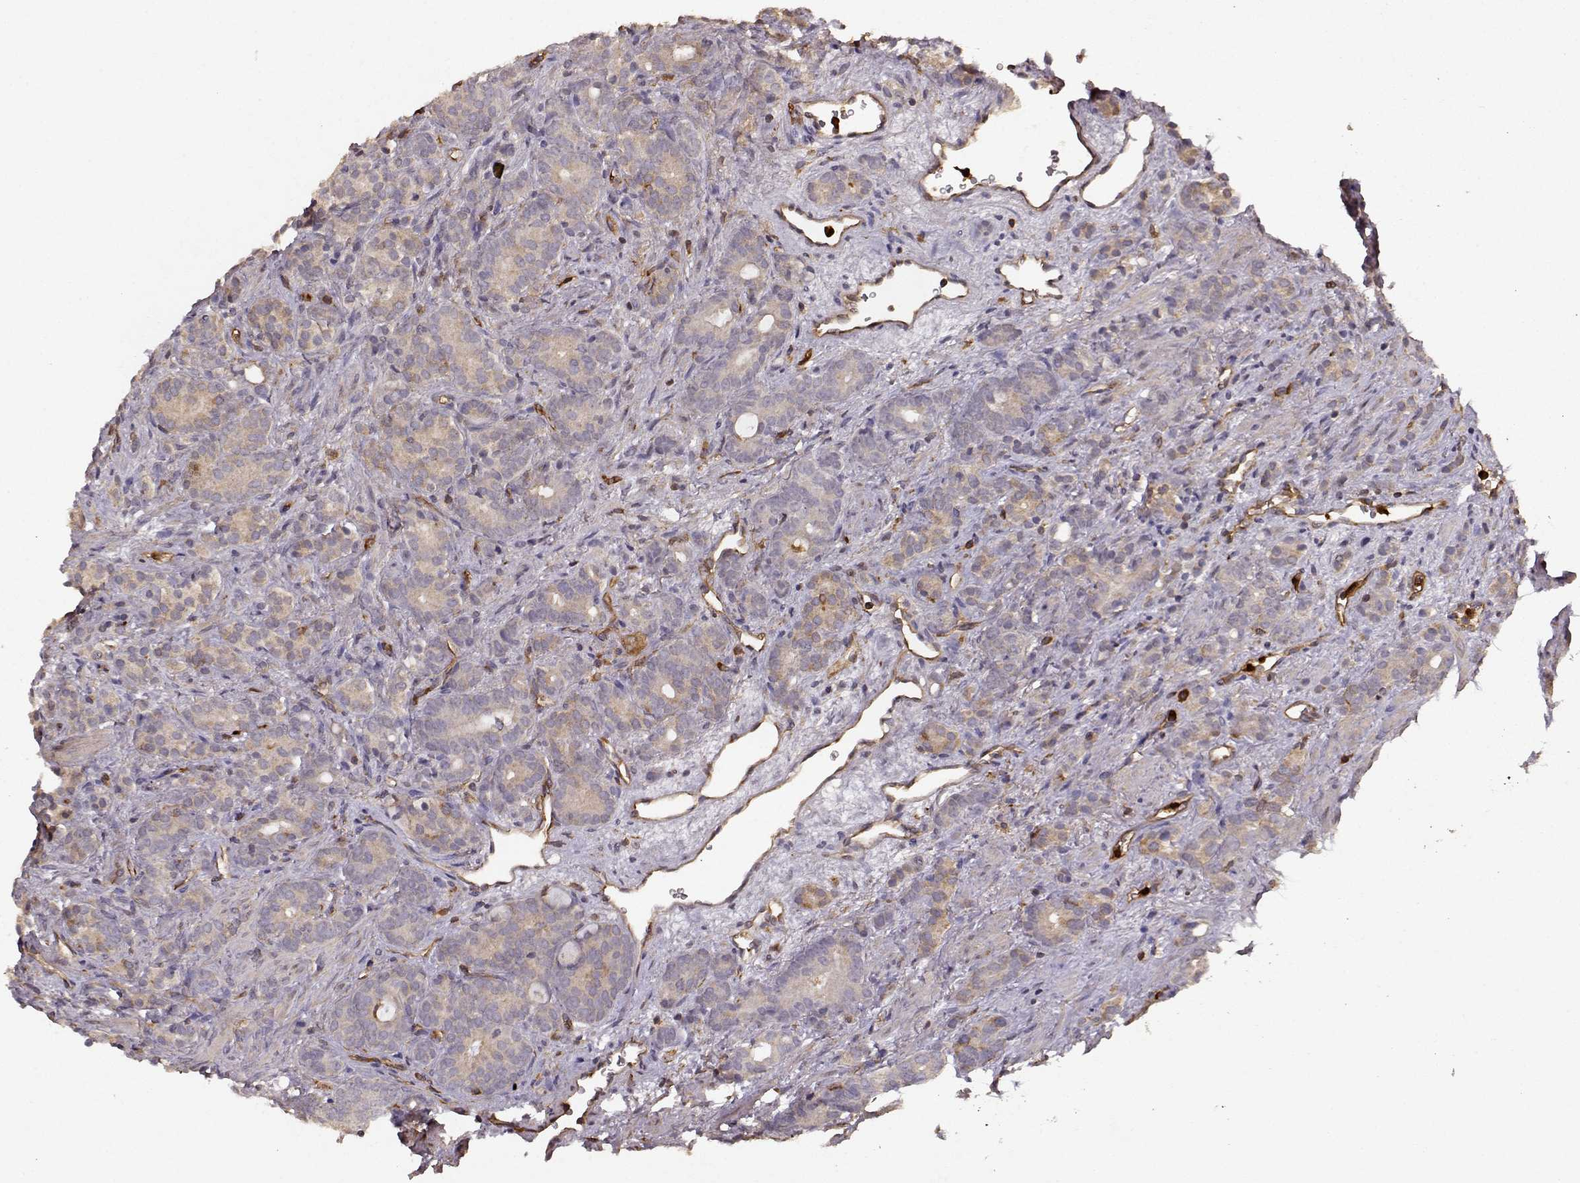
{"staining": {"intensity": "weak", "quantity": ">75%", "location": "cytoplasmic/membranous"}, "tissue": "prostate cancer", "cell_type": "Tumor cells", "image_type": "cancer", "snomed": [{"axis": "morphology", "description": "Adenocarcinoma, High grade"}, {"axis": "topography", "description": "Prostate"}], "caption": "Protein analysis of adenocarcinoma (high-grade) (prostate) tissue exhibits weak cytoplasmic/membranous staining in approximately >75% of tumor cells.", "gene": "ARHGEF2", "patient": {"sex": "male", "age": 84}}